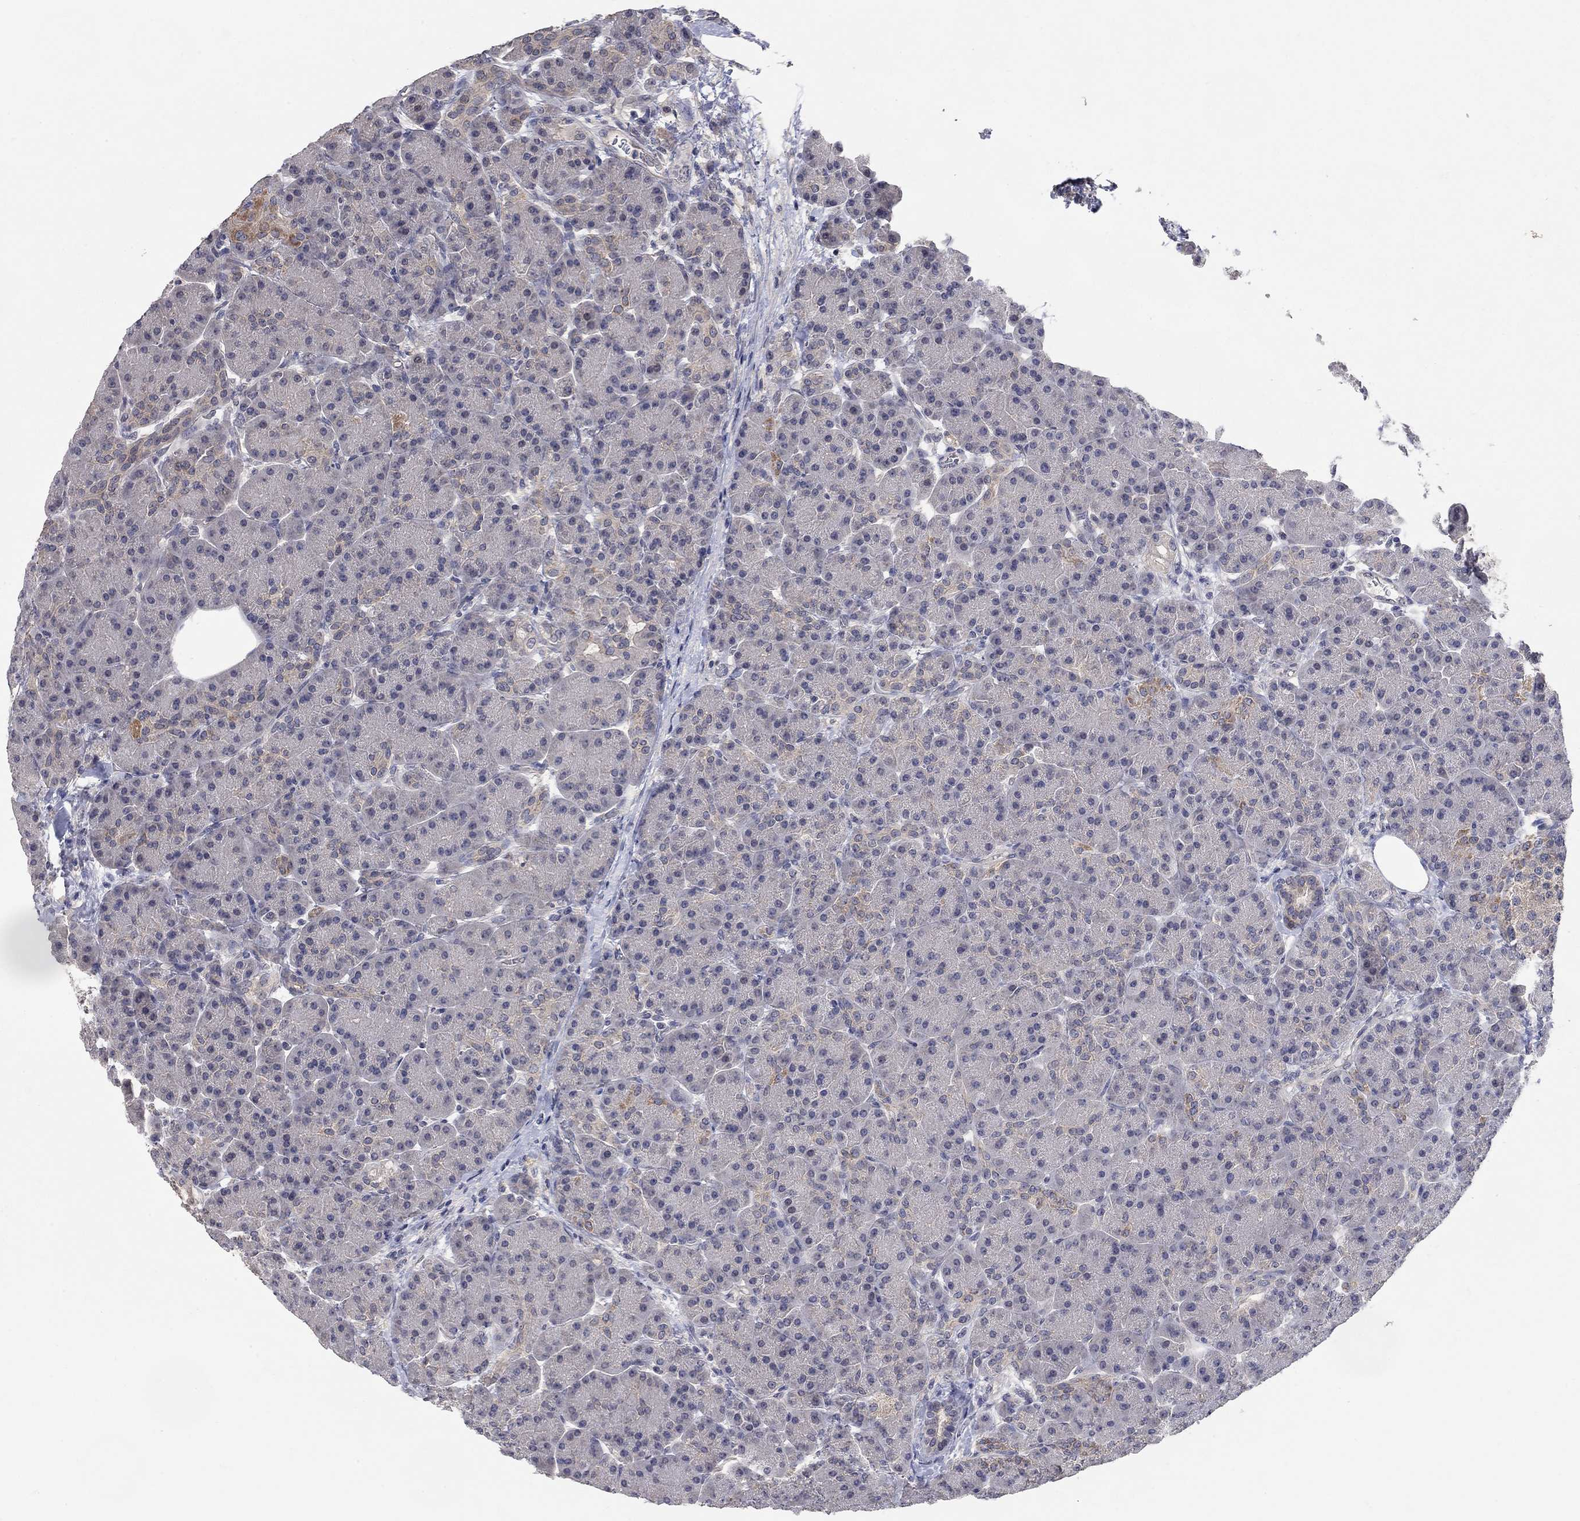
{"staining": {"intensity": "strong", "quantity": "<25%", "location": "cytoplasmic/membranous"}, "tissue": "pancreas", "cell_type": "Exocrine glandular cells", "image_type": "normal", "snomed": [{"axis": "morphology", "description": "Normal tissue, NOS"}, {"axis": "topography", "description": "Pancreas"}], "caption": "Exocrine glandular cells display medium levels of strong cytoplasmic/membranous positivity in about <25% of cells in normal pancreas. Using DAB (brown) and hematoxylin (blue) stains, captured at high magnification using brightfield microscopy.", "gene": "WASF3", "patient": {"sex": "female", "age": 63}}